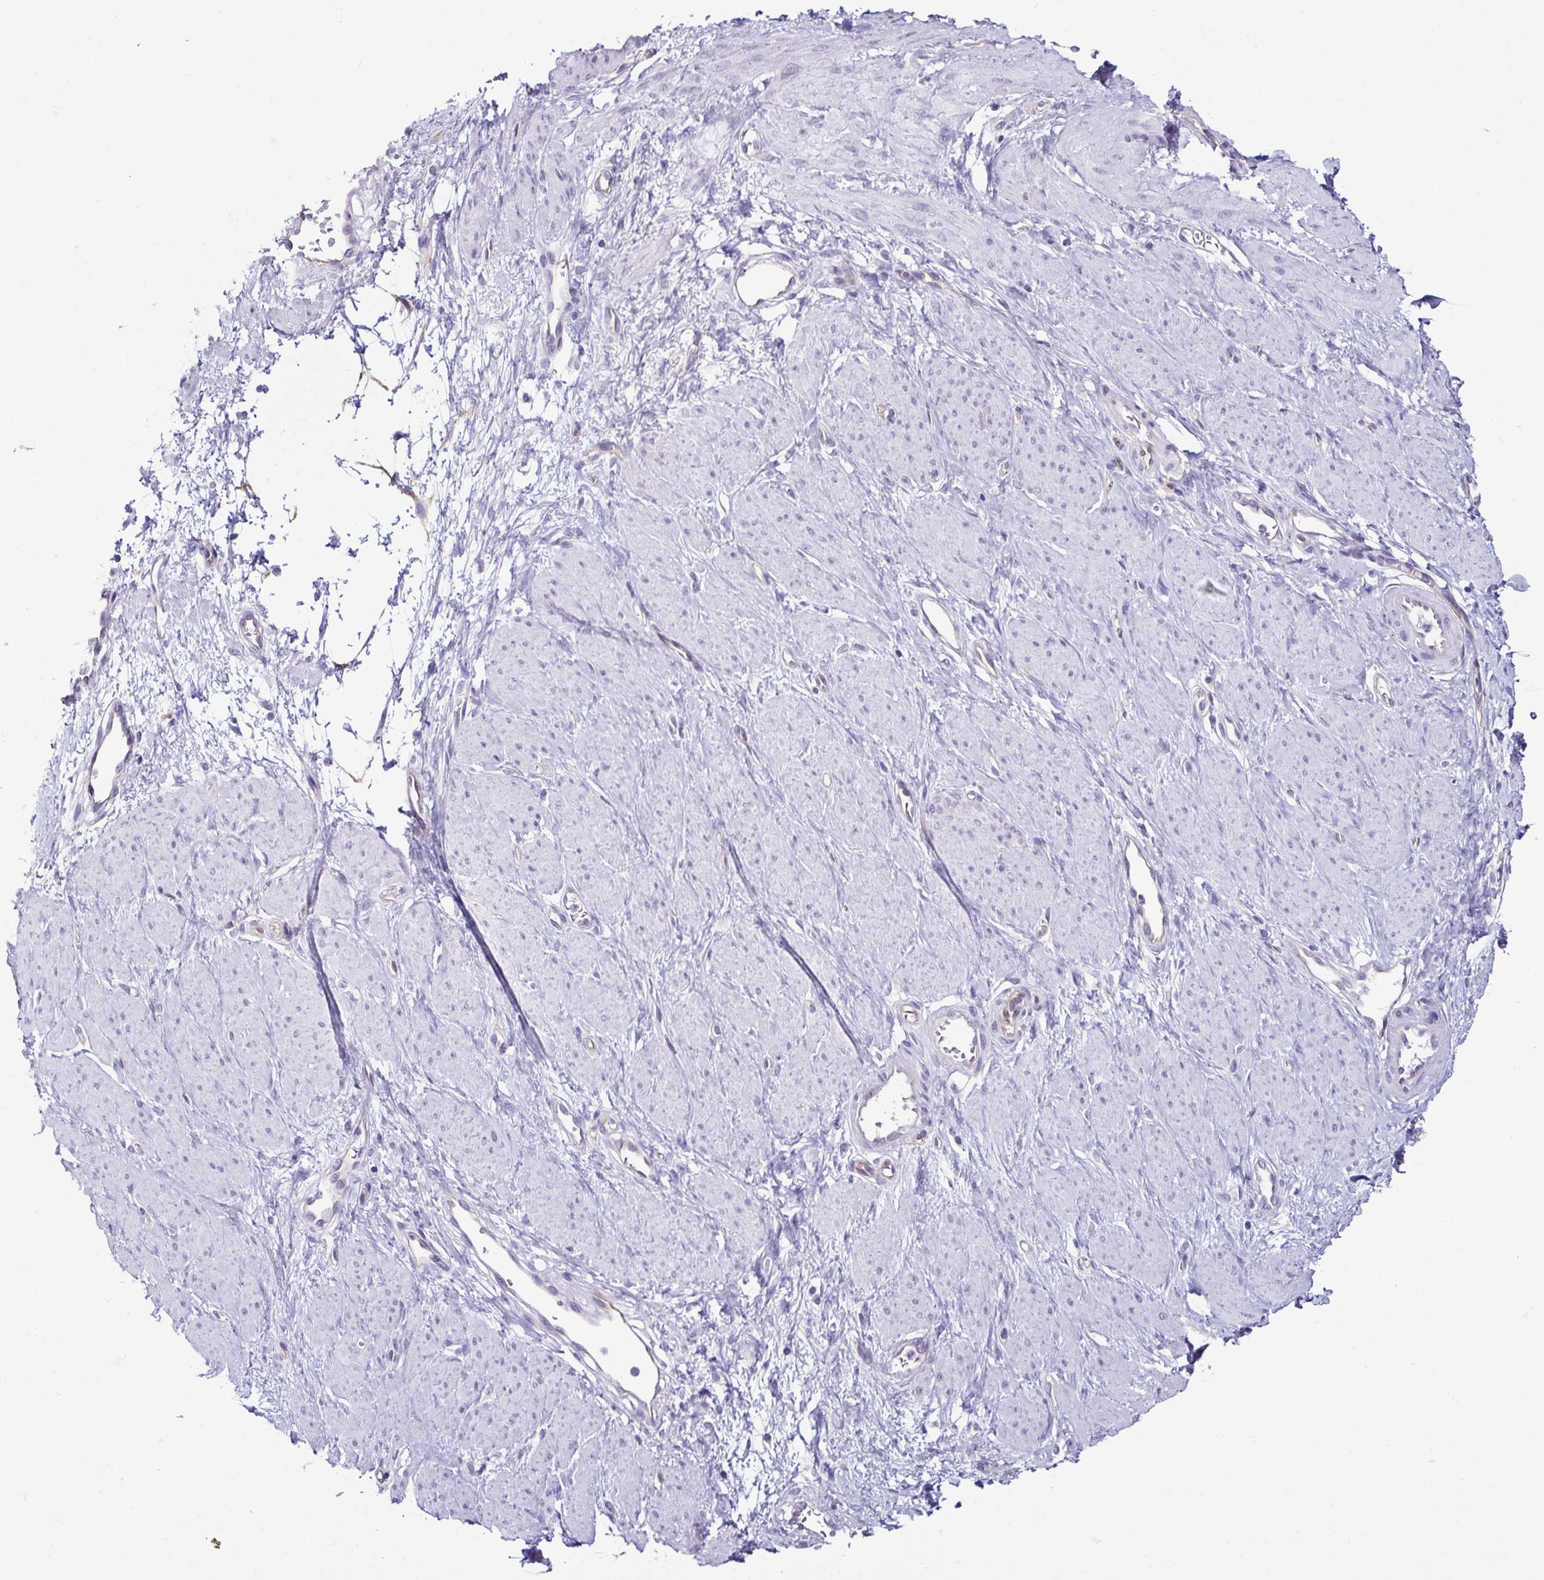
{"staining": {"intensity": "negative", "quantity": "none", "location": "none"}, "tissue": "smooth muscle", "cell_type": "Smooth muscle cells", "image_type": "normal", "snomed": [{"axis": "morphology", "description": "Normal tissue, NOS"}, {"axis": "topography", "description": "Smooth muscle"}, {"axis": "topography", "description": "Uterus"}], "caption": "Micrograph shows no significant protein staining in smooth muscle cells of unremarkable smooth muscle.", "gene": "CASP14", "patient": {"sex": "female", "age": 39}}